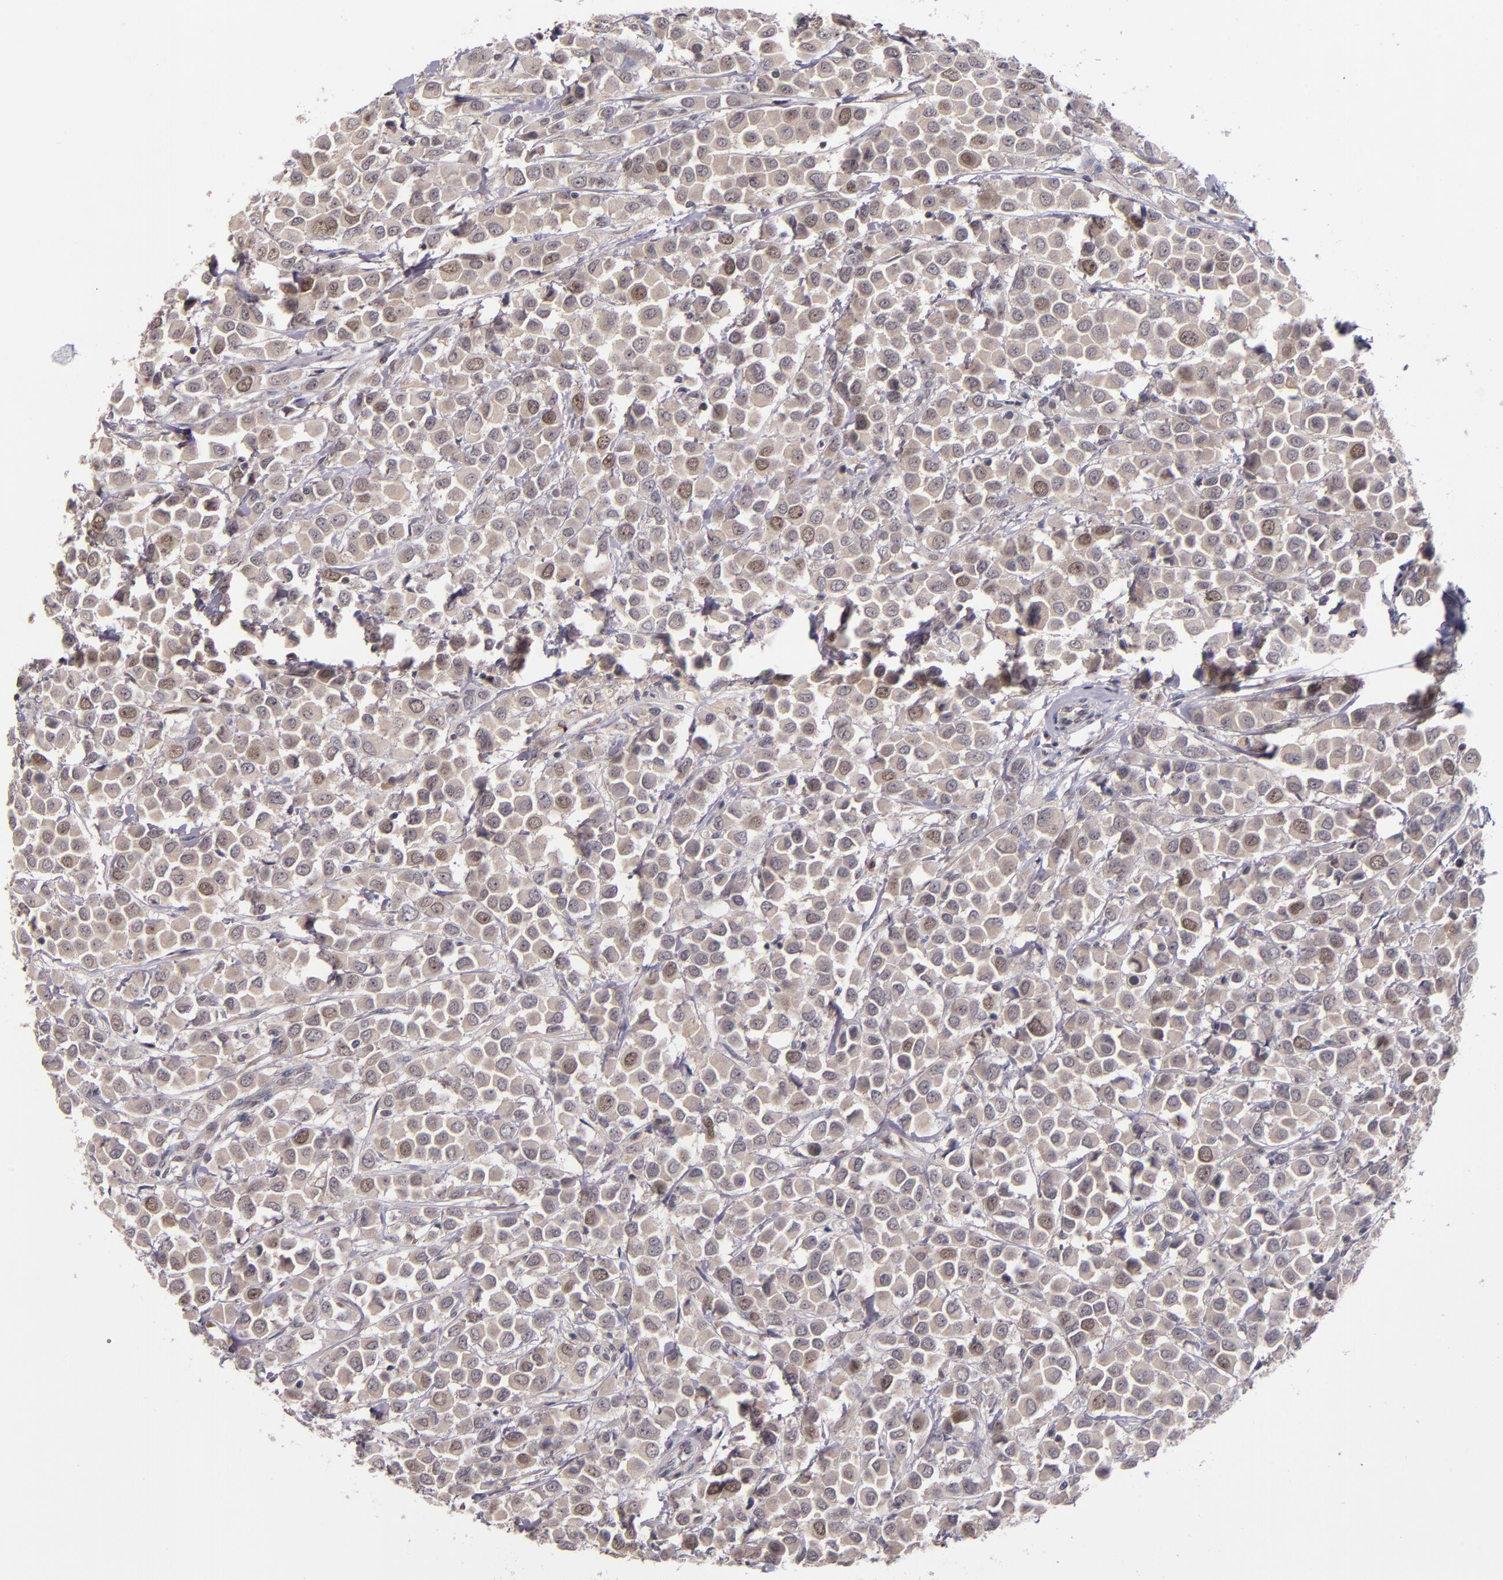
{"staining": {"intensity": "weak", "quantity": "<25%", "location": "nuclear"}, "tissue": "breast cancer", "cell_type": "Tumor cells", "image_type": "cancer", "snomed": [{"axis": "morphology", "description": "Duct carcinoma"}, {"axis": "topography", "description": "Breast"}], "caption": "Tumor cells show no significant protein positivity in intraductal carcinoma (breast).", "gene": "CDC7", "patient": {"sex": "female", "age": 61}}